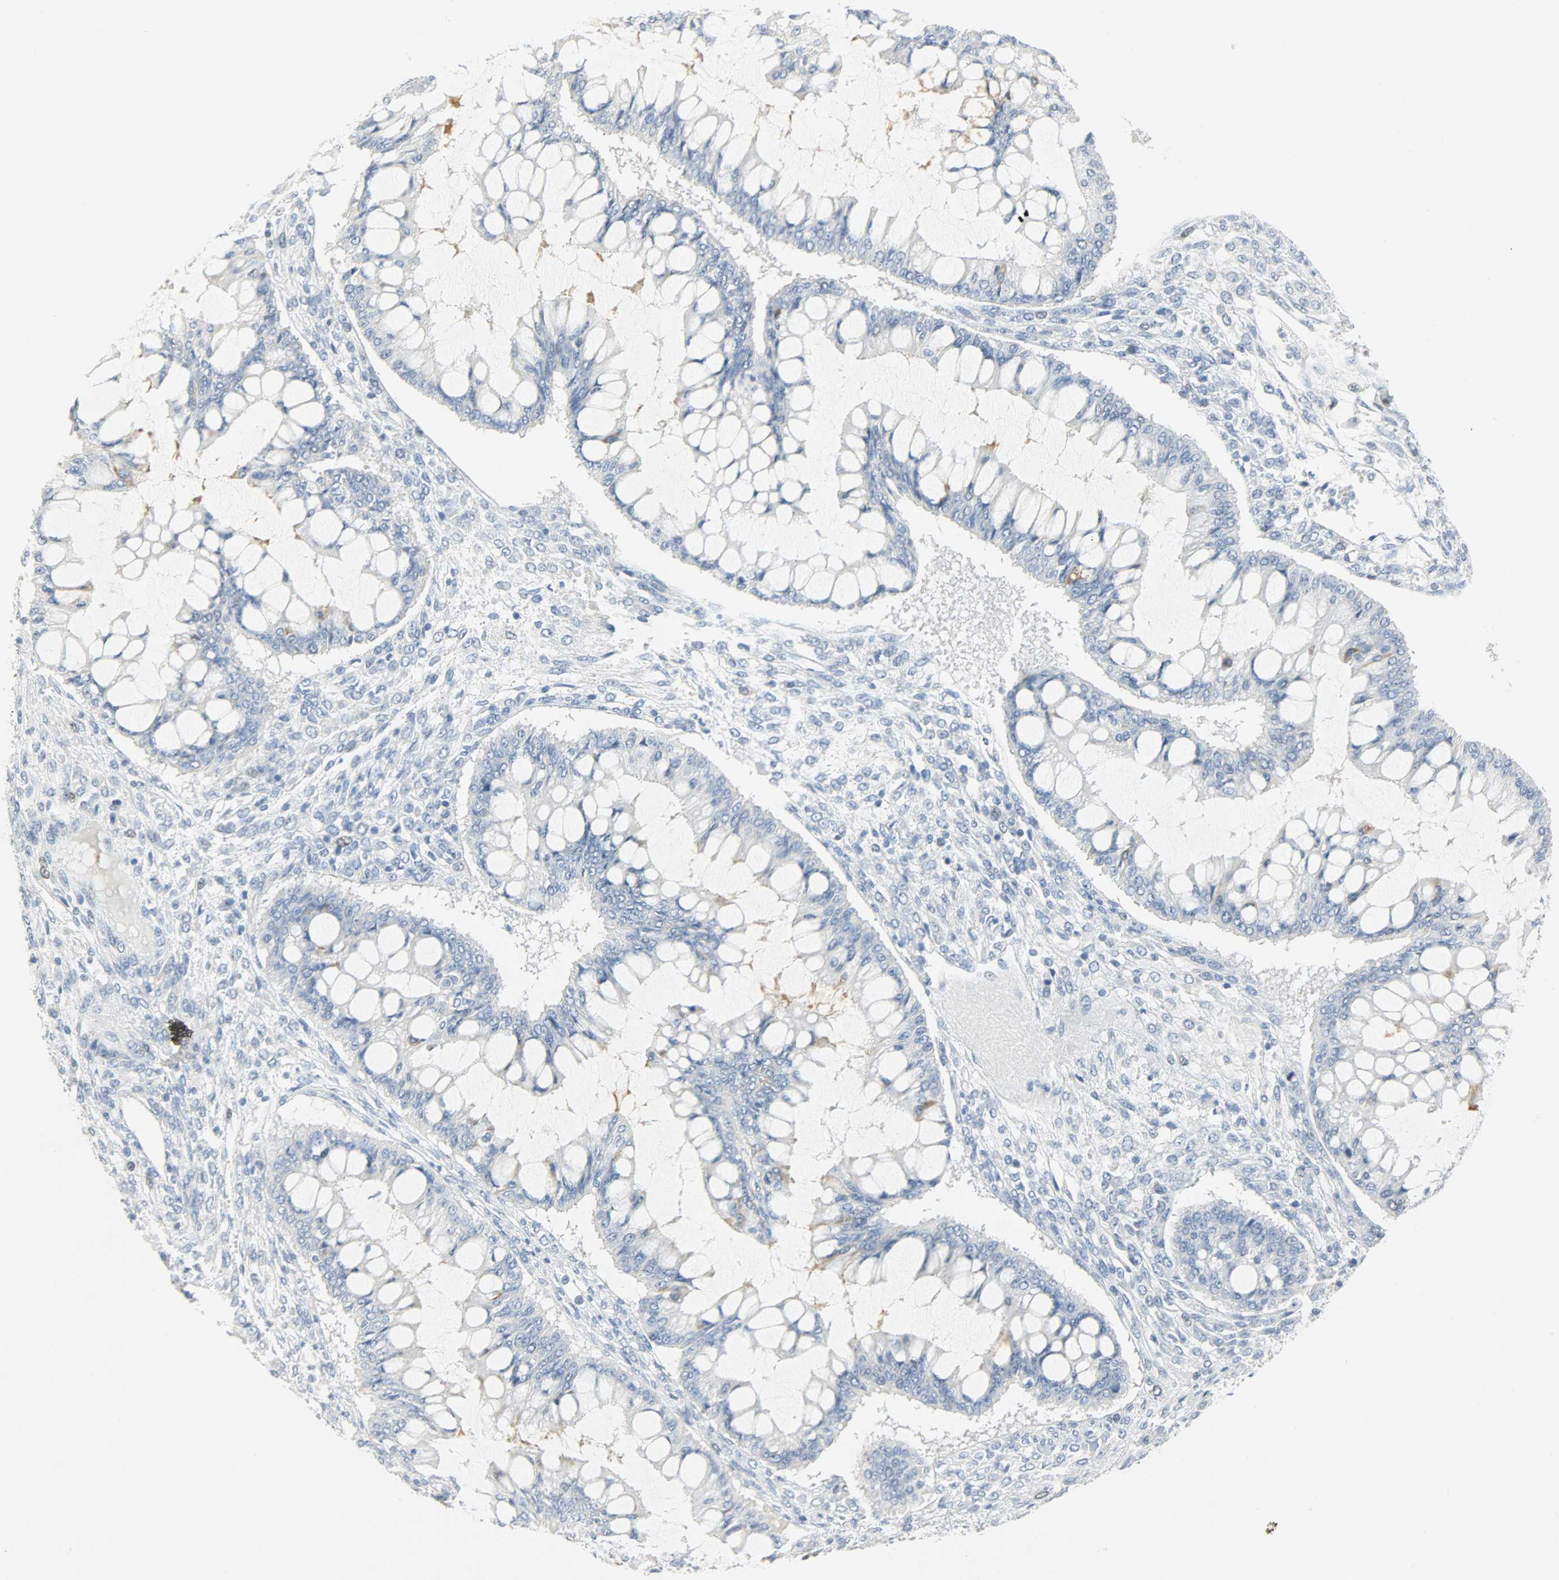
{"staining": {"intensity": "negative", "quantity": "none", "location": "none"}, "tissue": "ovarian cancer", "cell_type": "Tumor cells", "image_type": "cancer", "snomed": [{"axis": "morphology", "description": "Cystadenocarcinoma, mucinous, NOS"}, {"axis": "topography", "description": "Ovary"}], "caption": "DAB immunohistochemical staining of ovarian cancer shows no significant expression in tumor cells.", "gene": "HELLS", "patient": {"sex": "female", "age": 73}}